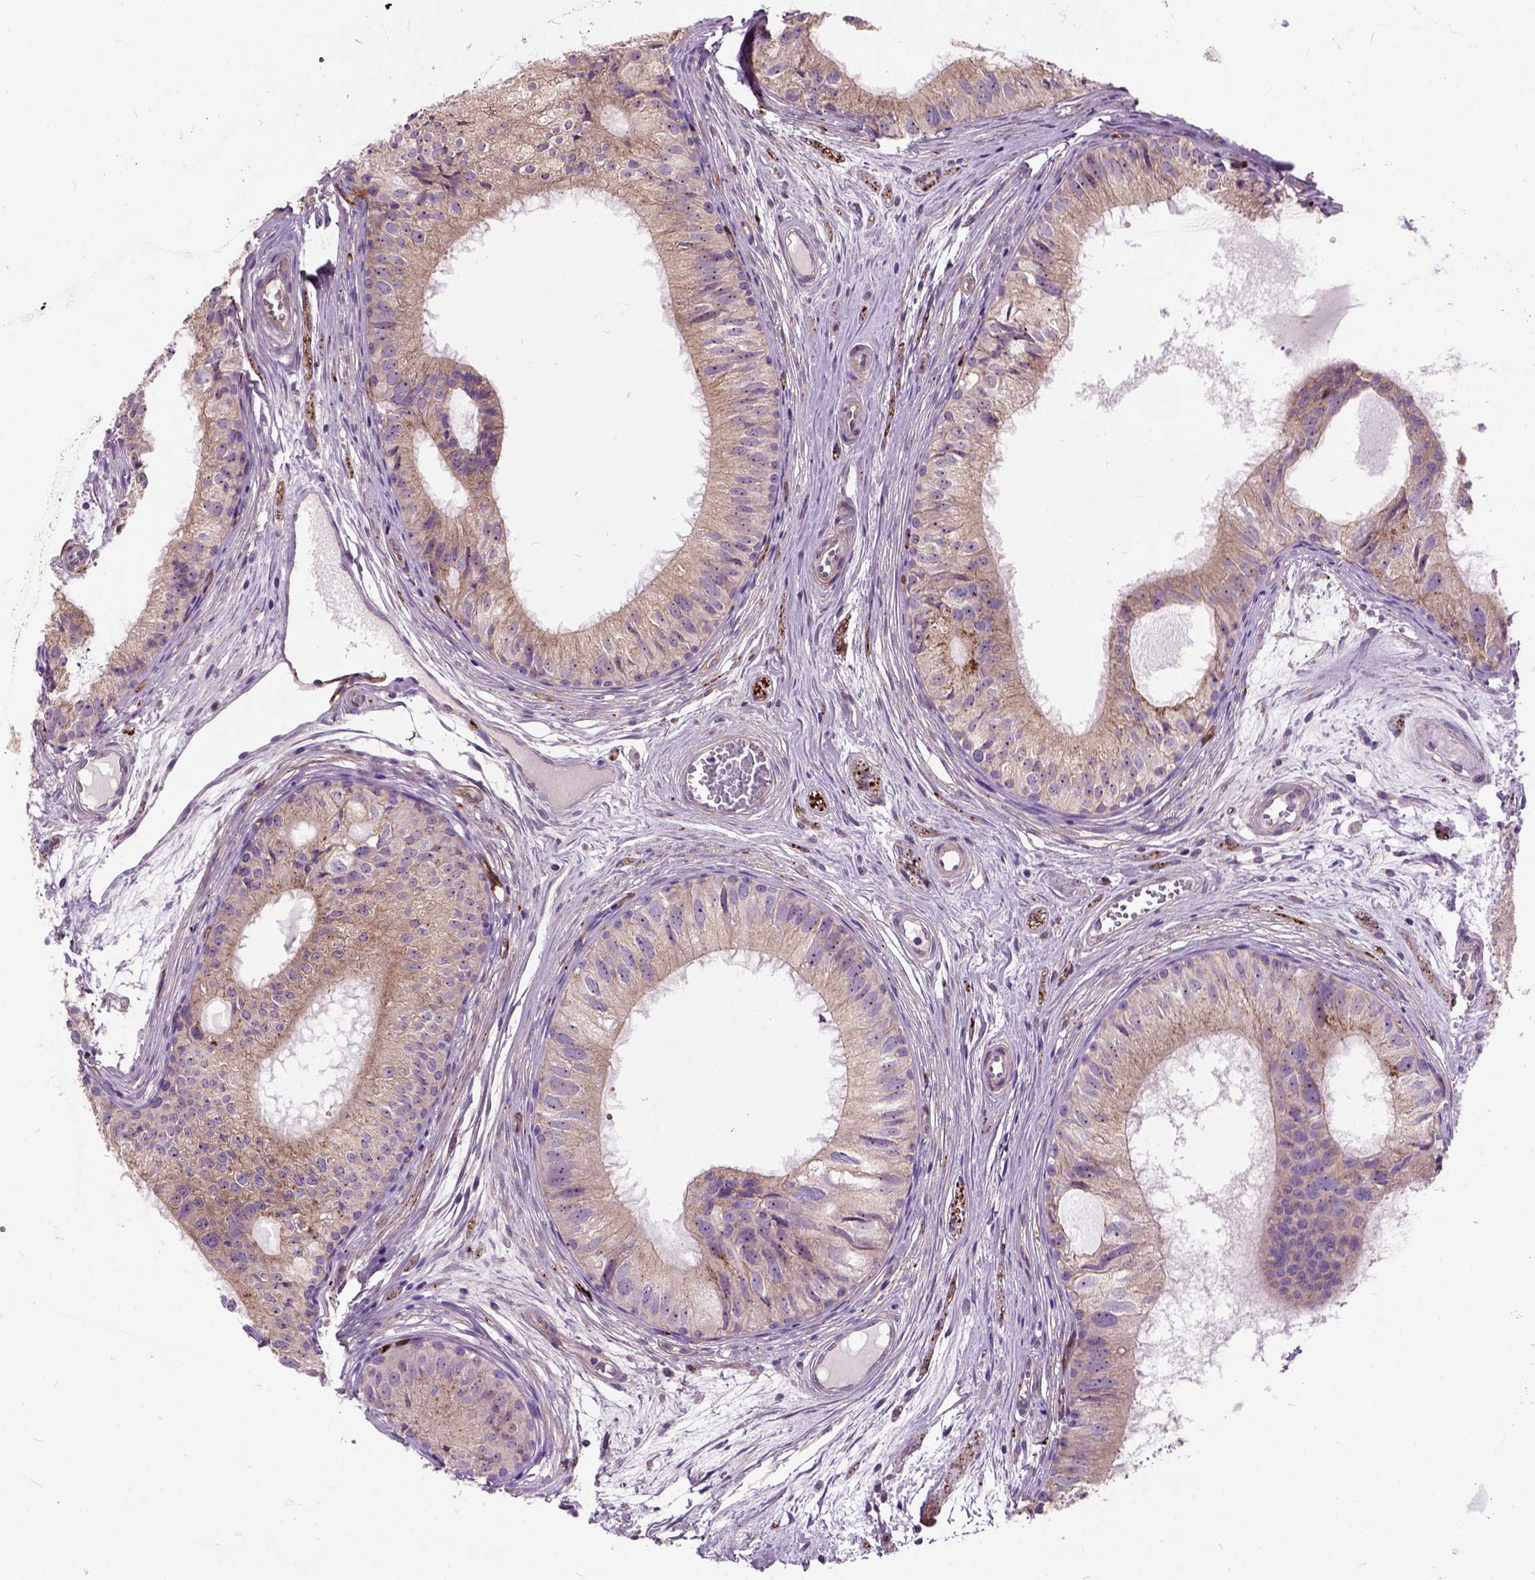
{"staining": {"intensity": "moderate", "quantity": "<25%", "location": "cytoplasmic/membranous,nuclear"}, "tissue": "epididymis", "cell_type": "Glandular cells", "image_type": "normal", "snomed": [{"axis": "morphology", "description": "Normal tissue, NOS"}, {"axis": "topography", "description": "Epididymis"}], "caption": "Immunohistochemical staining of normal epididymis exhibits <25% levels of moderate cytoplasmic/membranous,nuclear protein staining in approximately <25% of glandular cells.", "gene": "MAPT", "patient": {"sex": "male", "age": 25}}